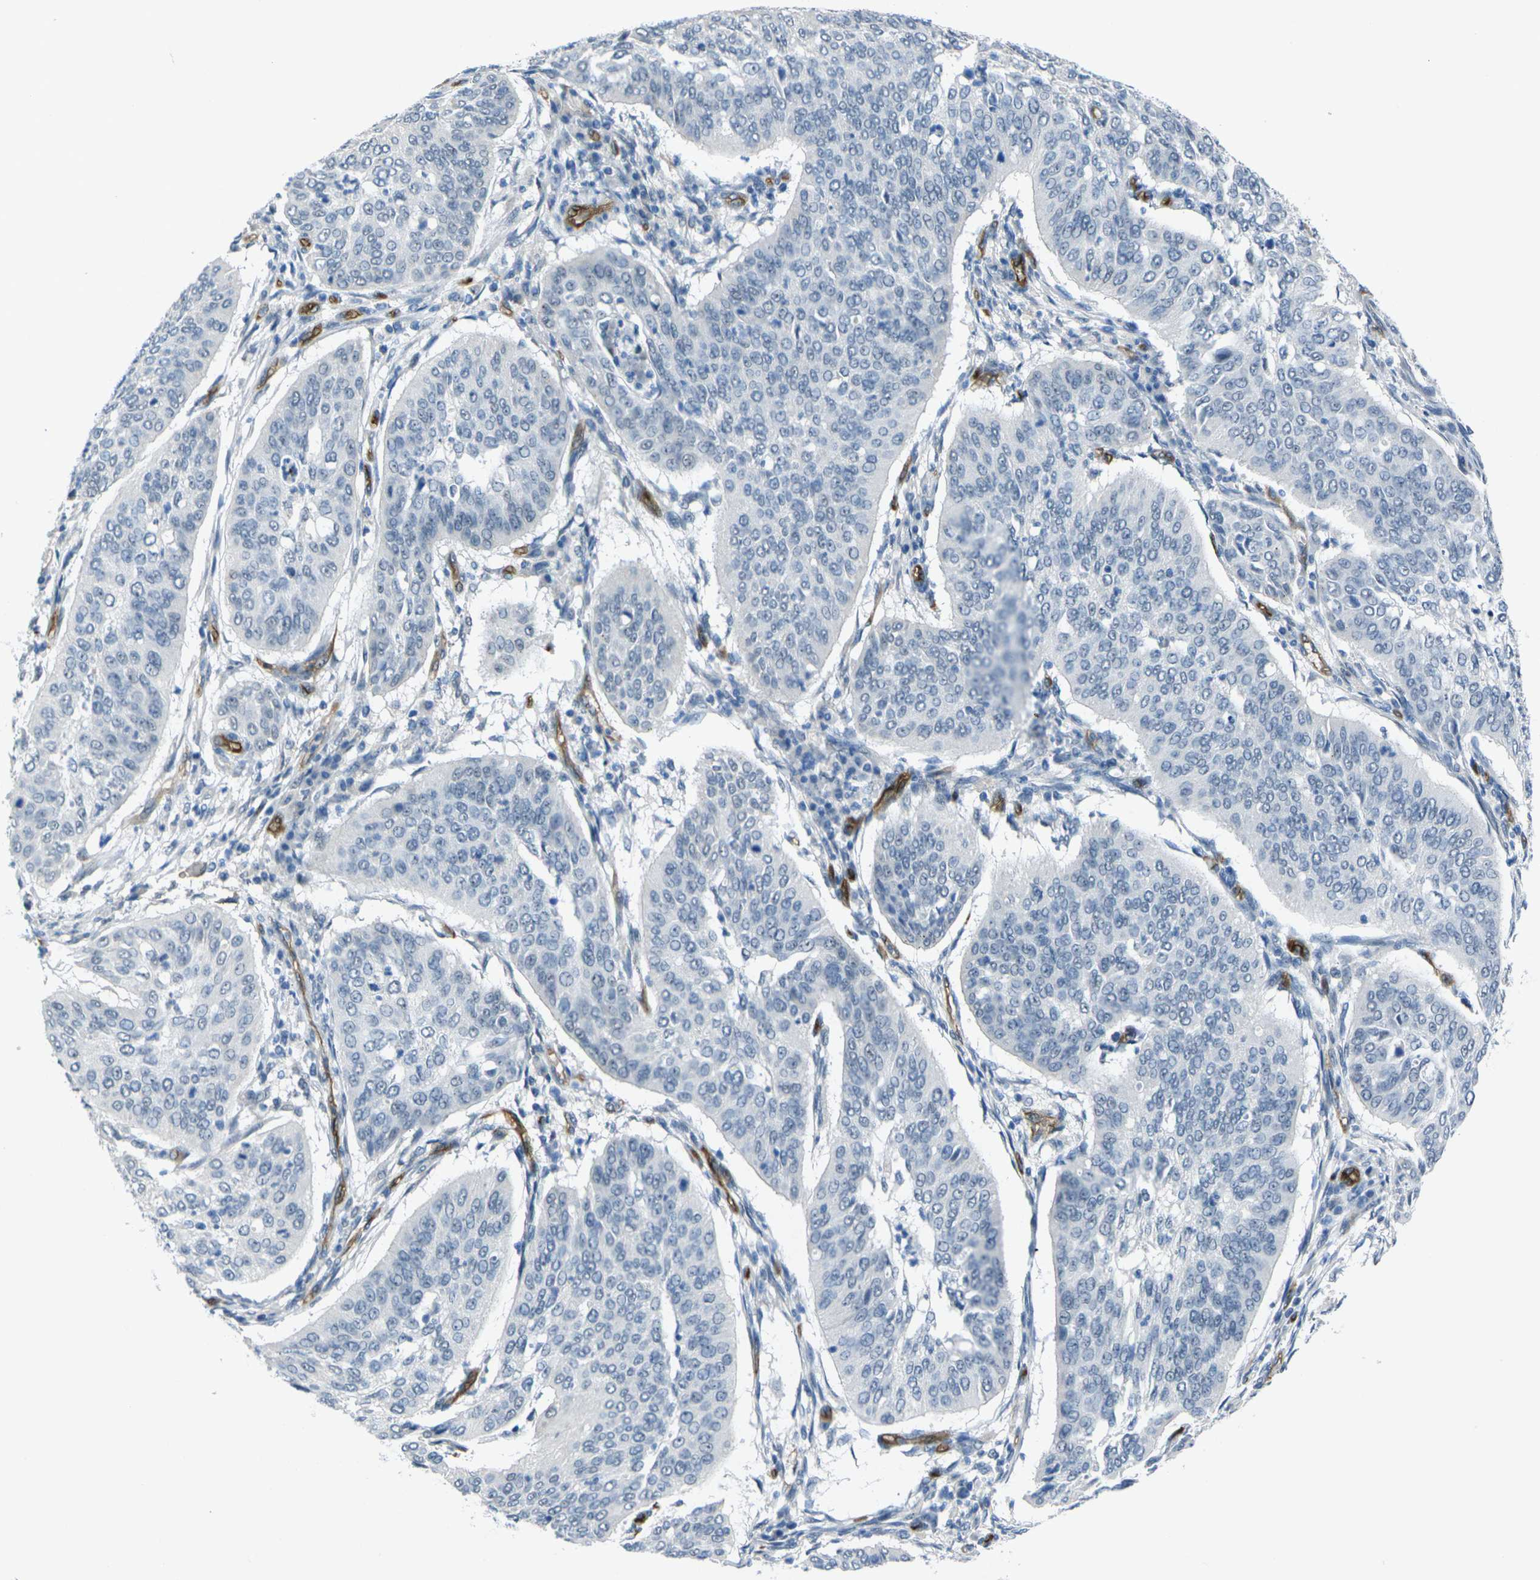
{"staining": {"intensity": "negative", "quantity": "none", "location": "none"}, "tissue": "cervical cancer", "cell_type": "Tumor cells", "image_type": "cancer", "snomed": [{"axis": "morphology", "description": "Normal tissue, NOS"}, {"axis": "morphology", "description": "Squamous cell carcinoma, NOS"}, {"axis": "topography", "description": "Cervix"}], "caption": "A high-resolution micrograph shows immunohistochemistry (IHC) staining of cervical squamous cell carcinoma, which exhibits no significant staining in tumor cells.", "gene": "HSPA12B", "patient": {"sex": "female", "age": 39}}